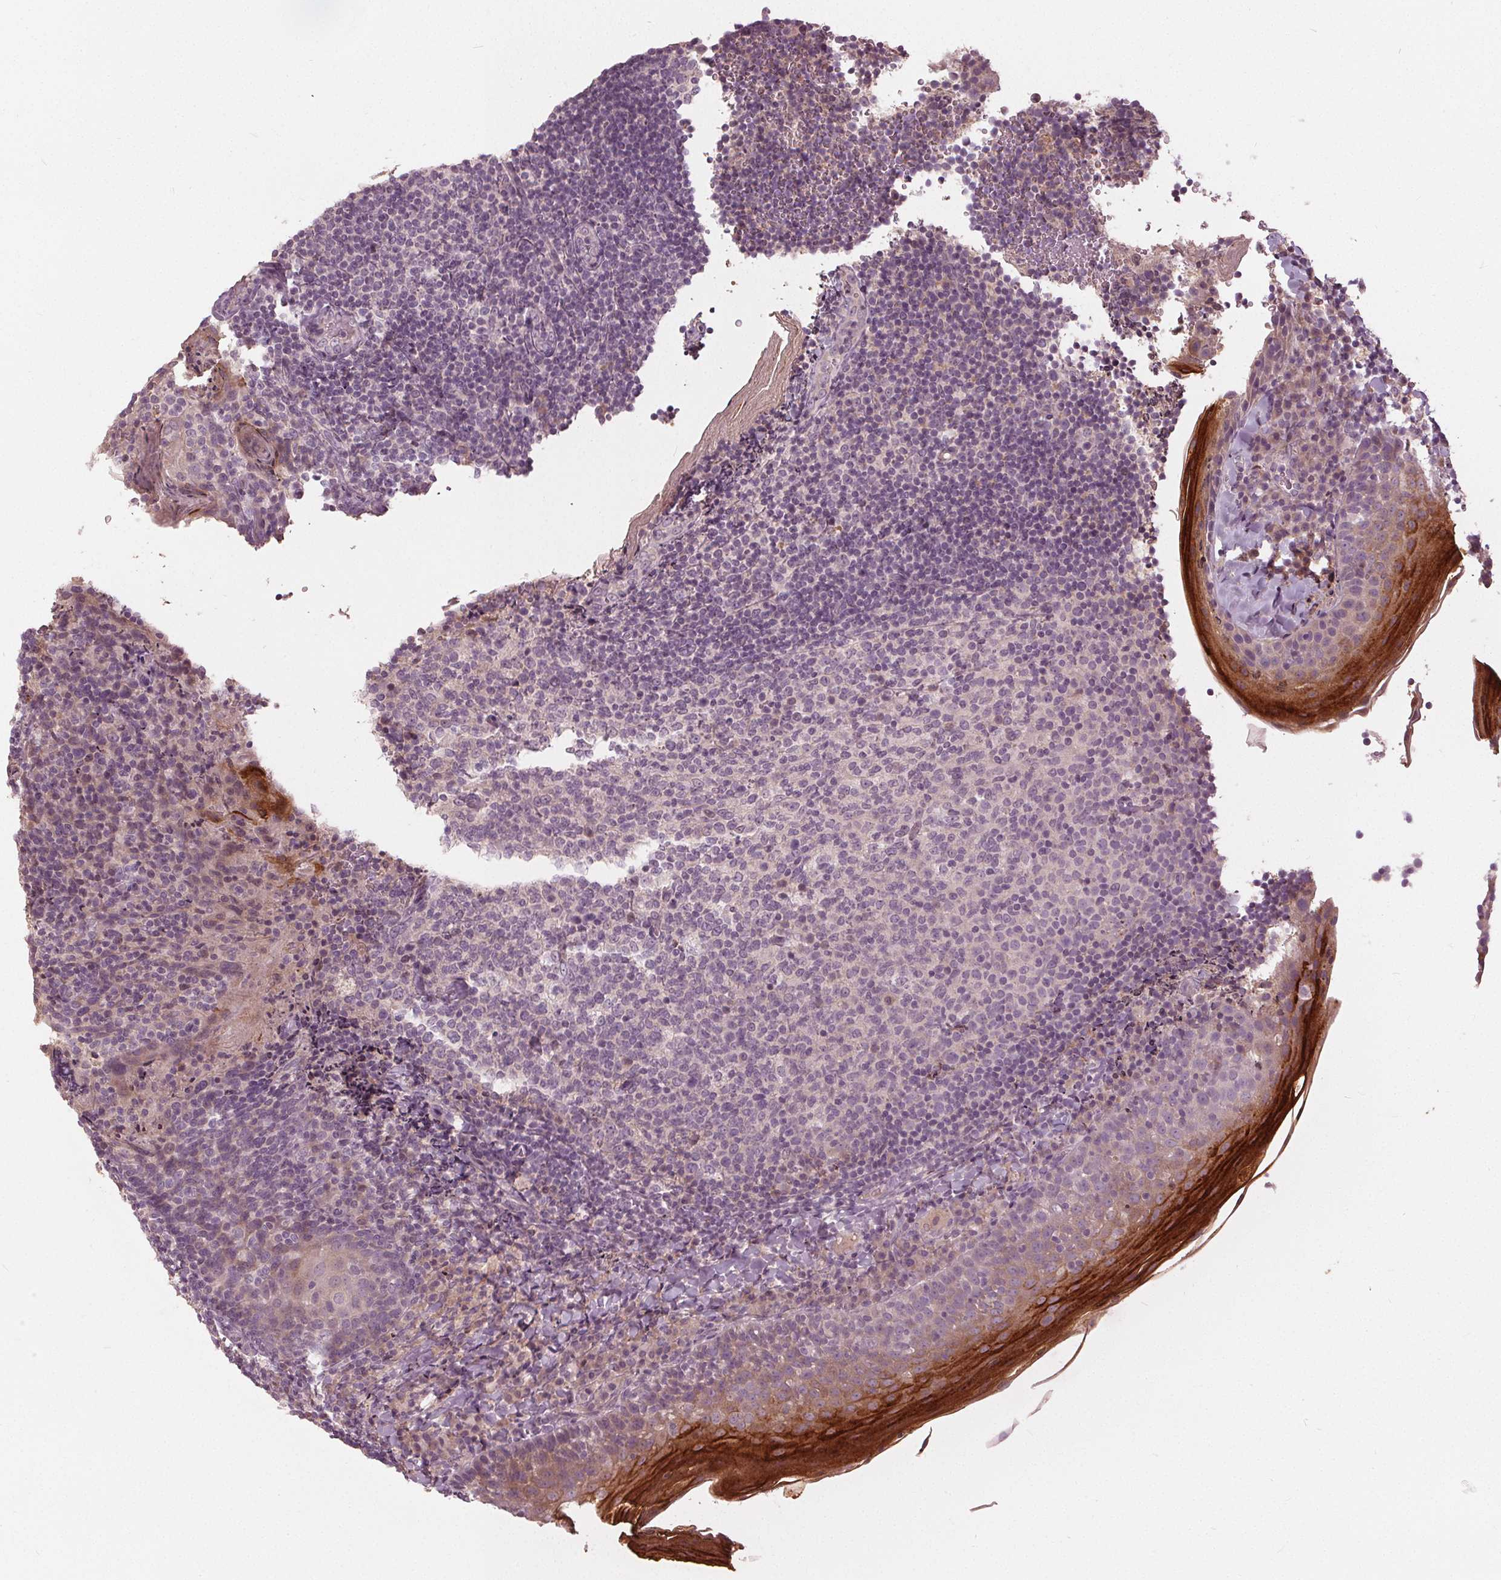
{"staining": {"intensity": "negative", "quantity": "none", "location": "none"}, "tissue": "tonsil", "cell_type": "Germinal center cells", "image_type": "normal", "snomed": [{"axis": "morphology", "description": "Normal tissue, NOS"}, {"axis": "topography", "description": "Tonsil"}], "caption": "Germinal center cells are negative for brown protein staining in unremarkable tonsil.", "gene": "KLK13", "patient": {"sex": "female", "age": 10}}